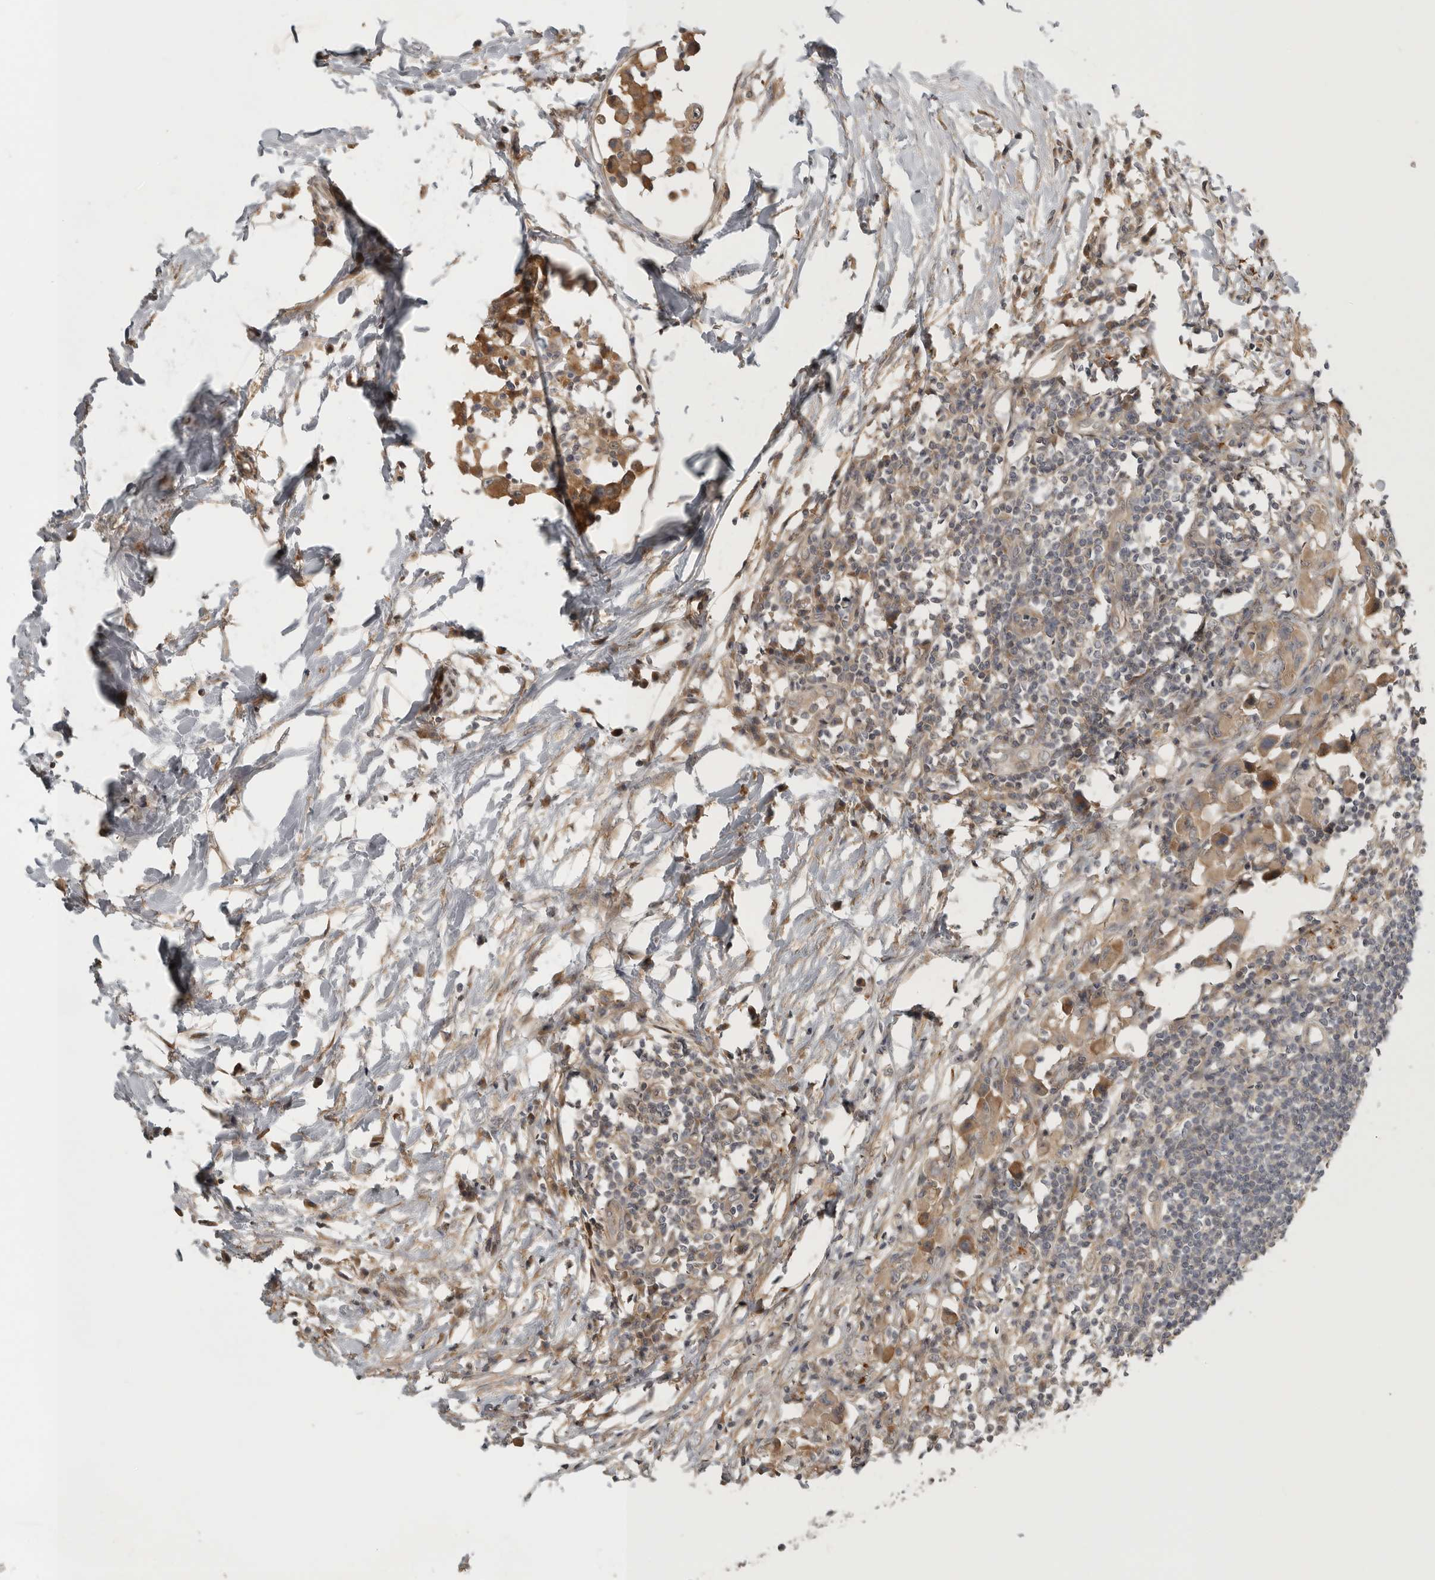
{"staining": {"intensity": "weak", "quantity": ">75%", "location": "cytoplasmic/membranous"}, "tissue": "lymph node", "cell_type": "Germinal center cells", "image_type": "normal", "snomed": [{"axis": "morphology", "description": "Normal tissue, NOS"}, {"axis": "morphology", "description": "Malignant melanoma, Metastatic site"}, {"axis": "topography", "description": "Lymph node"}], "caption": "Immunohistochemistry of benign lymph node reveals low levels of weak cytoplasmic/membranous staining in approximately >75% of germinal center cells. Using DAB (brown) and hematoxylin (blue) stains, captured at high magnification using brightfield microscopy.", "gene": "CUEDC1", "patient": {"sex": "male", "age": 41}}